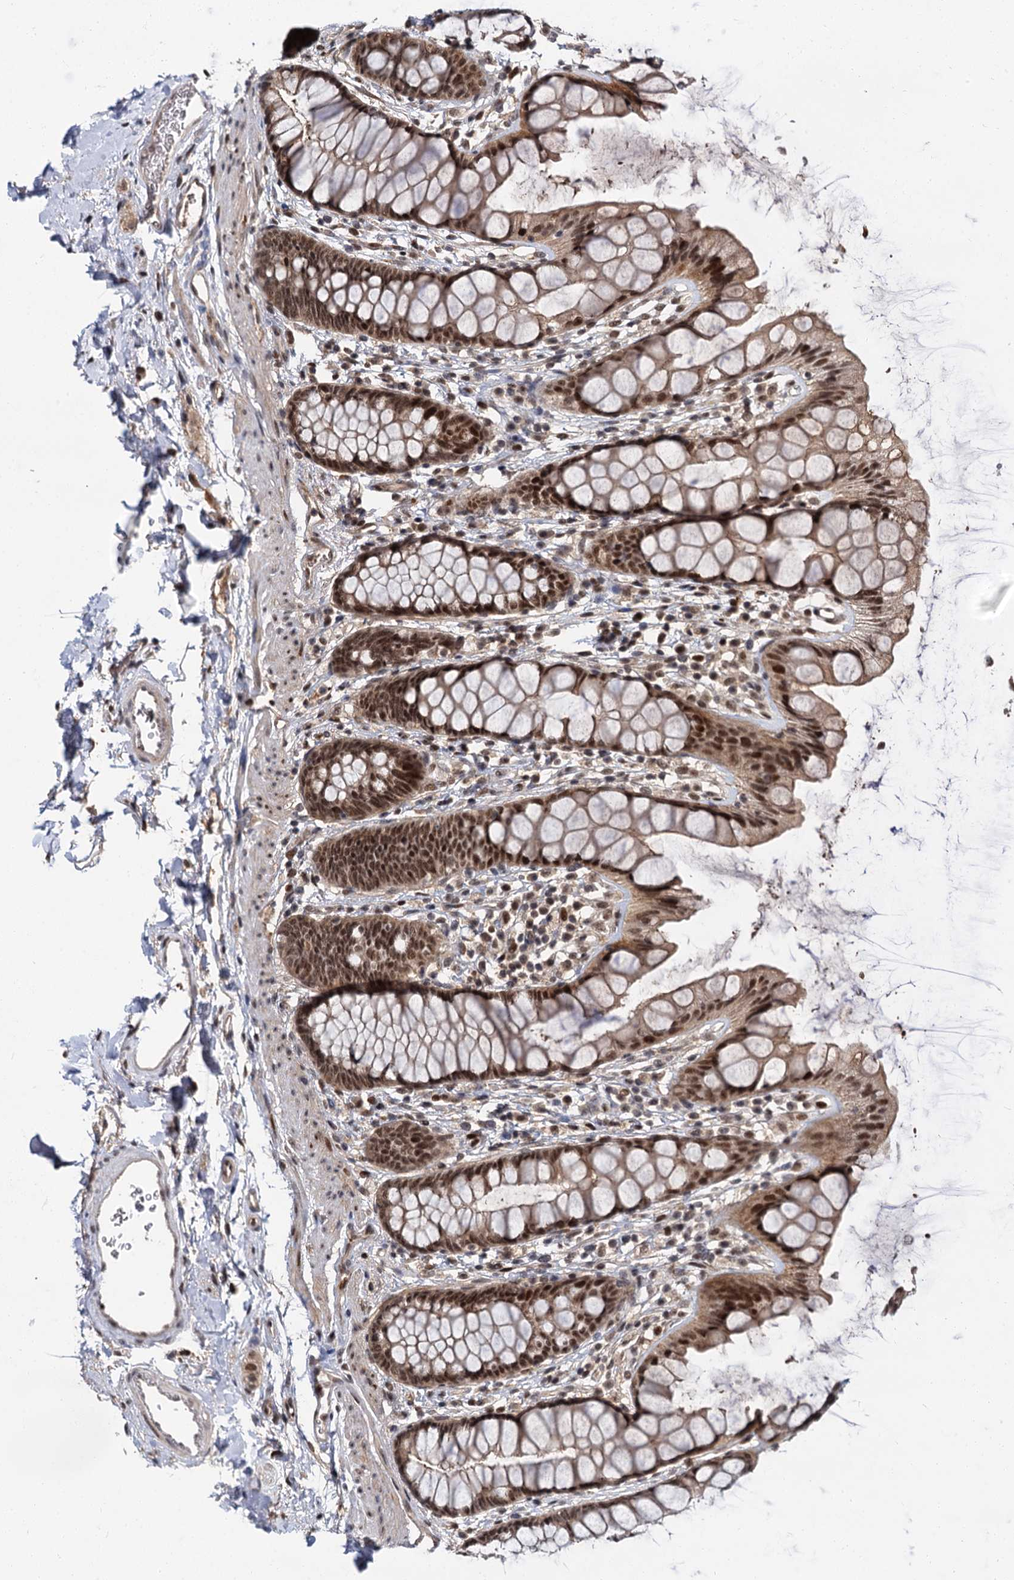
{"staining": {"intensity": "strong", "quantity": ">75%", "location": "cytoplasmic/membranous,nuclear"}, "tissue": "rectum", "cell_type": "Glandular cells", "image_type": "normal", "snomed": [{"axis": "morphology", "description": "Normal tissue, NOS"}, {"axis": "topography", "description": "Rectum"}], "caption": "Immunohistochemical staining of benign human rectum reveals >75% levels of strong cytoplasmic/membranous,nuclear protein staining in approximately >75% of glandular cells. Using DAB (brown) and hematoxylin (blue) stains, captured at high magnification using brightfield microscopy.", "gene": "MBD6", "patient": {"sex": "female", "age": 65}}